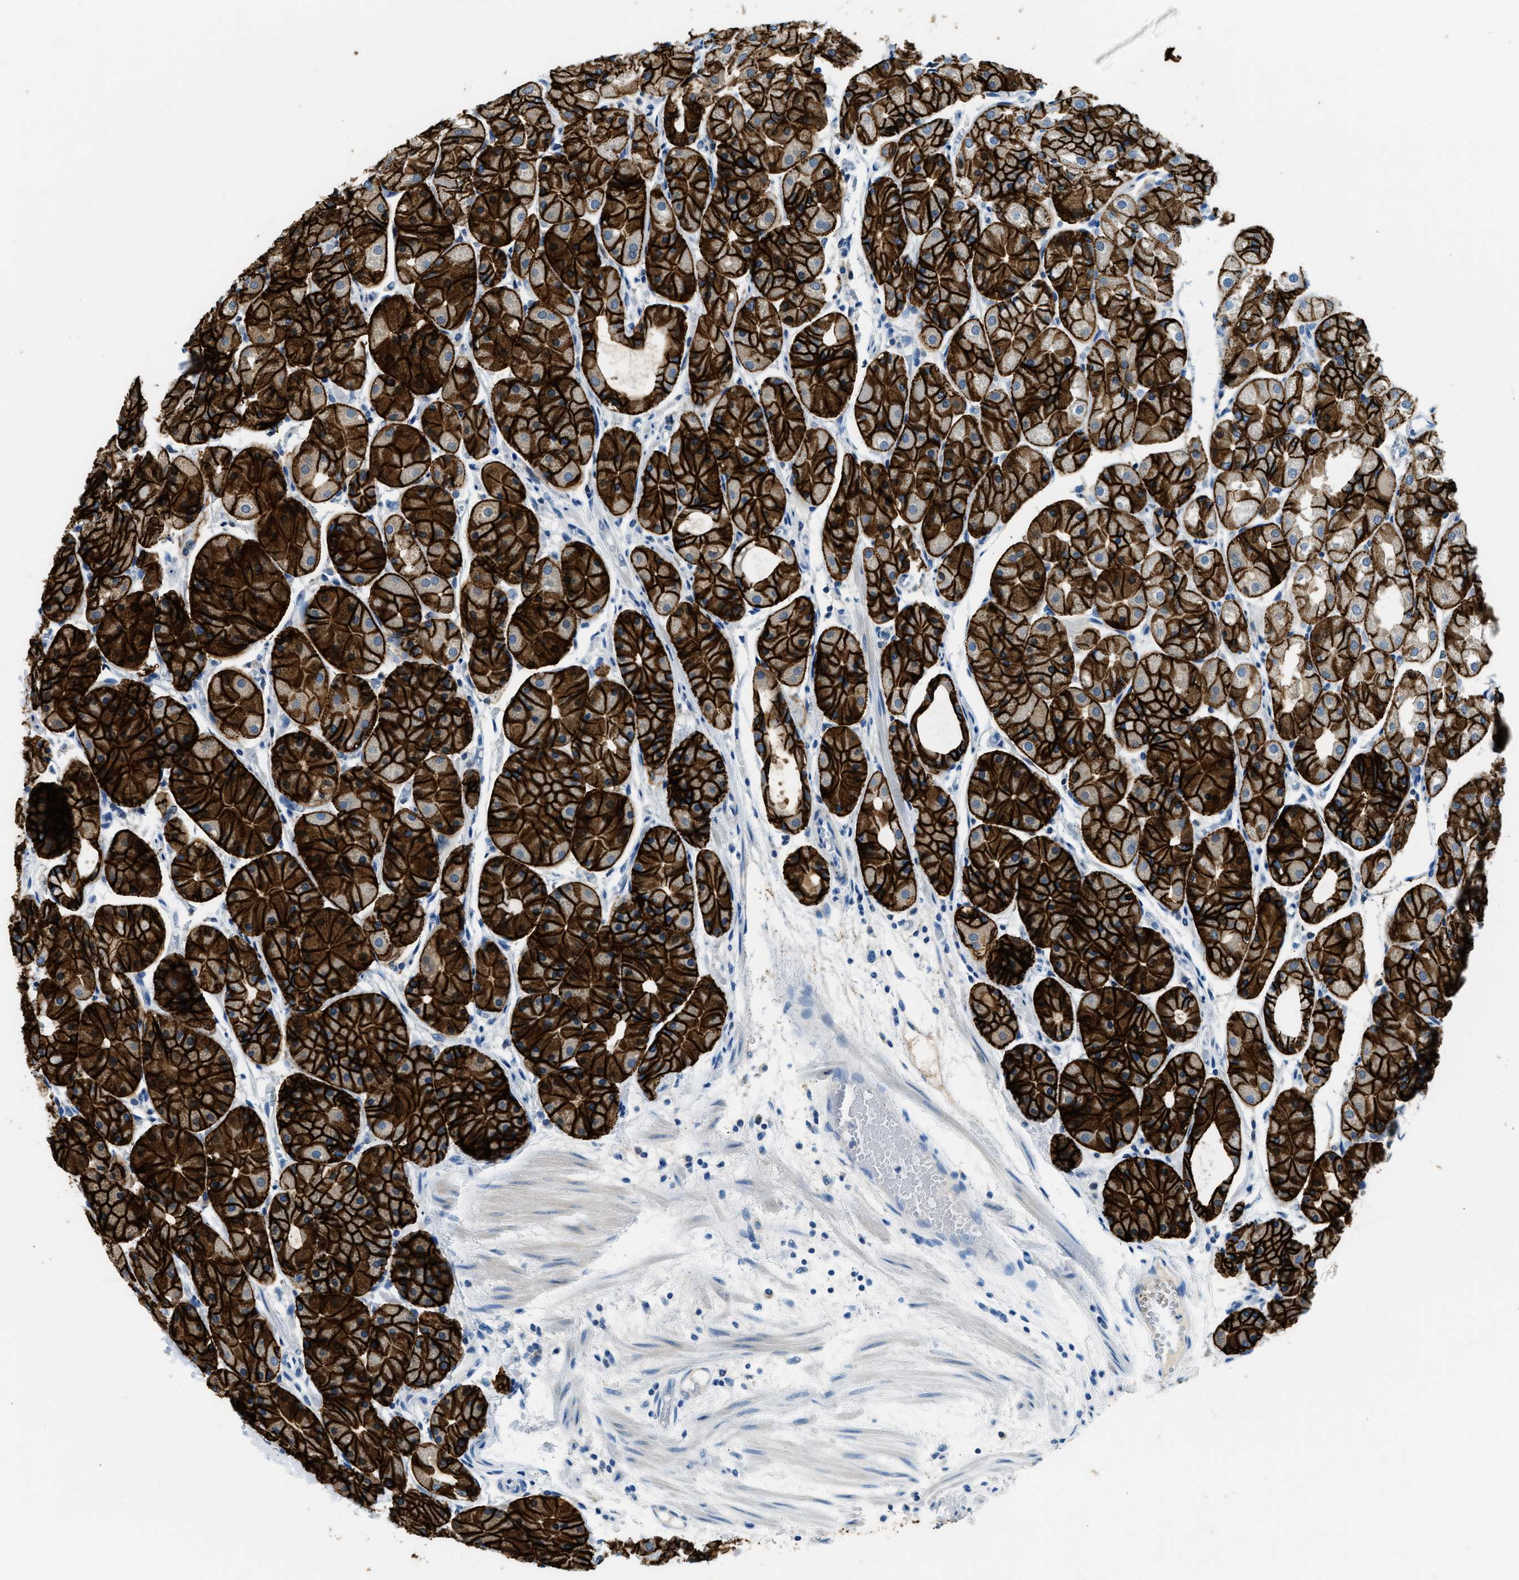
{"staining": {"intensity": "strong", "quantity": ">75%", "location": "cytoplasmic/membranous"}, "tissue": "stomach", "cell_type": "Glandular cells", "image_type": "normal", "snomed": [{"axis": "morphology", "description": "Normal tissue, NOS"}, {"axis": "topography", "description": "Stomach, upper"}], "caption": "Glandular cells show high levels of strong cytoplasmic/membranous expression in about >75% of cells in benign human stomach. The staining was performed using DAB to visualize the protein expression in brown, while the nuclei were stained in blue with hematoxylin (Magnification: 20x).", "gene": "CLDN18", "patient": {"sex": "male", "age": 72}}